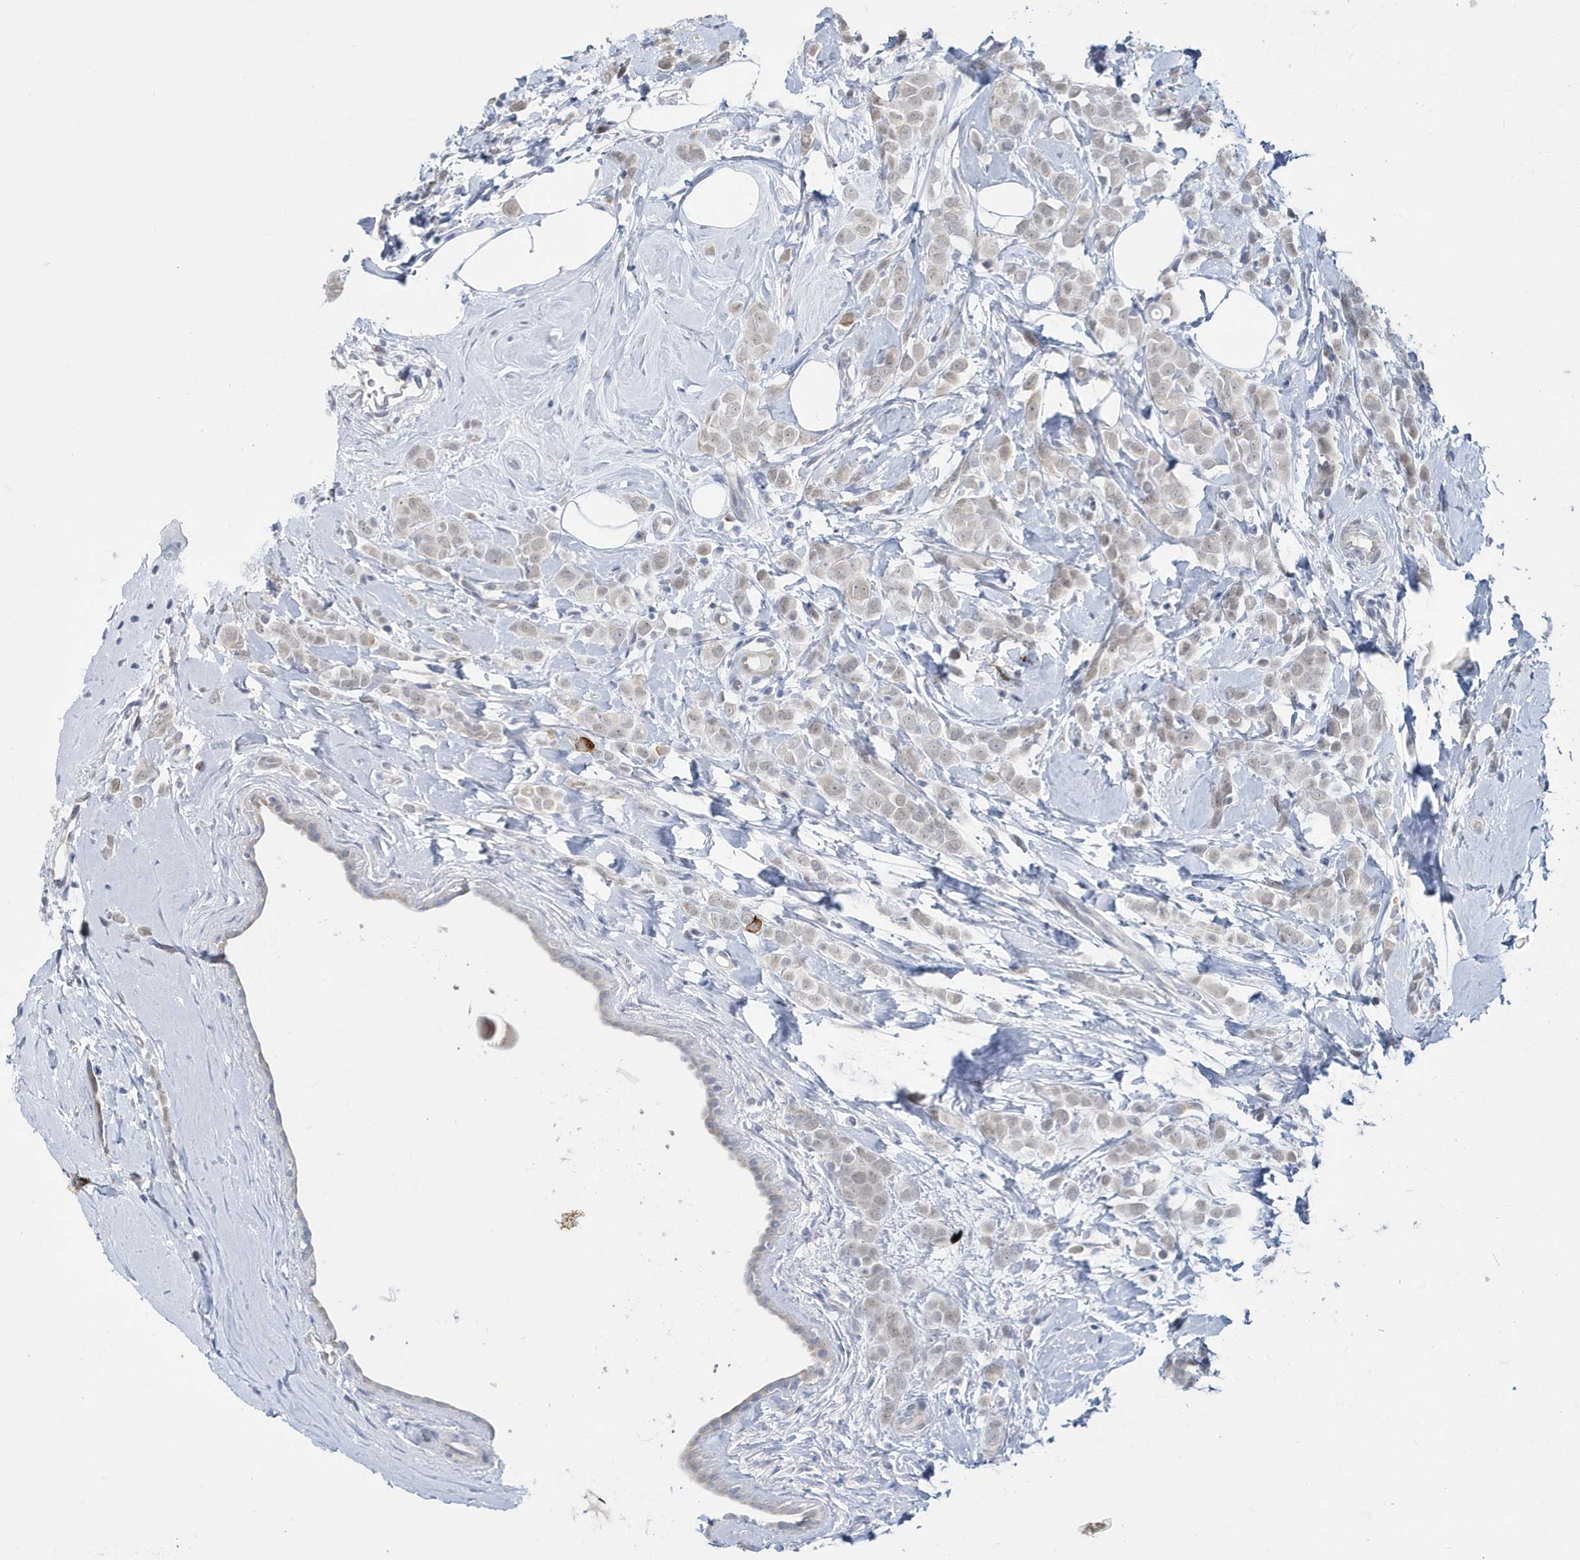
{"staining": {"intensity": "weak", "quantity": ">75%", "location": "nuclear"}, "tissue": "breast cancer", "cell_type": "Tumor cells", "image_type": "cancer", "snomed": [{"axis": "morphology", "description": "Lobular carcinoma"}, {"axis": "topography", "description": "Breast"}], "caption": "Weak nuclear positivity is seen in about >75% of tumor cells in lobular carcinoma (breast). The protein is shown in brown color, while the nuclei are stained blue.", "gene": "ZNF654", "patient": {"sex": "female", "age": 47}}